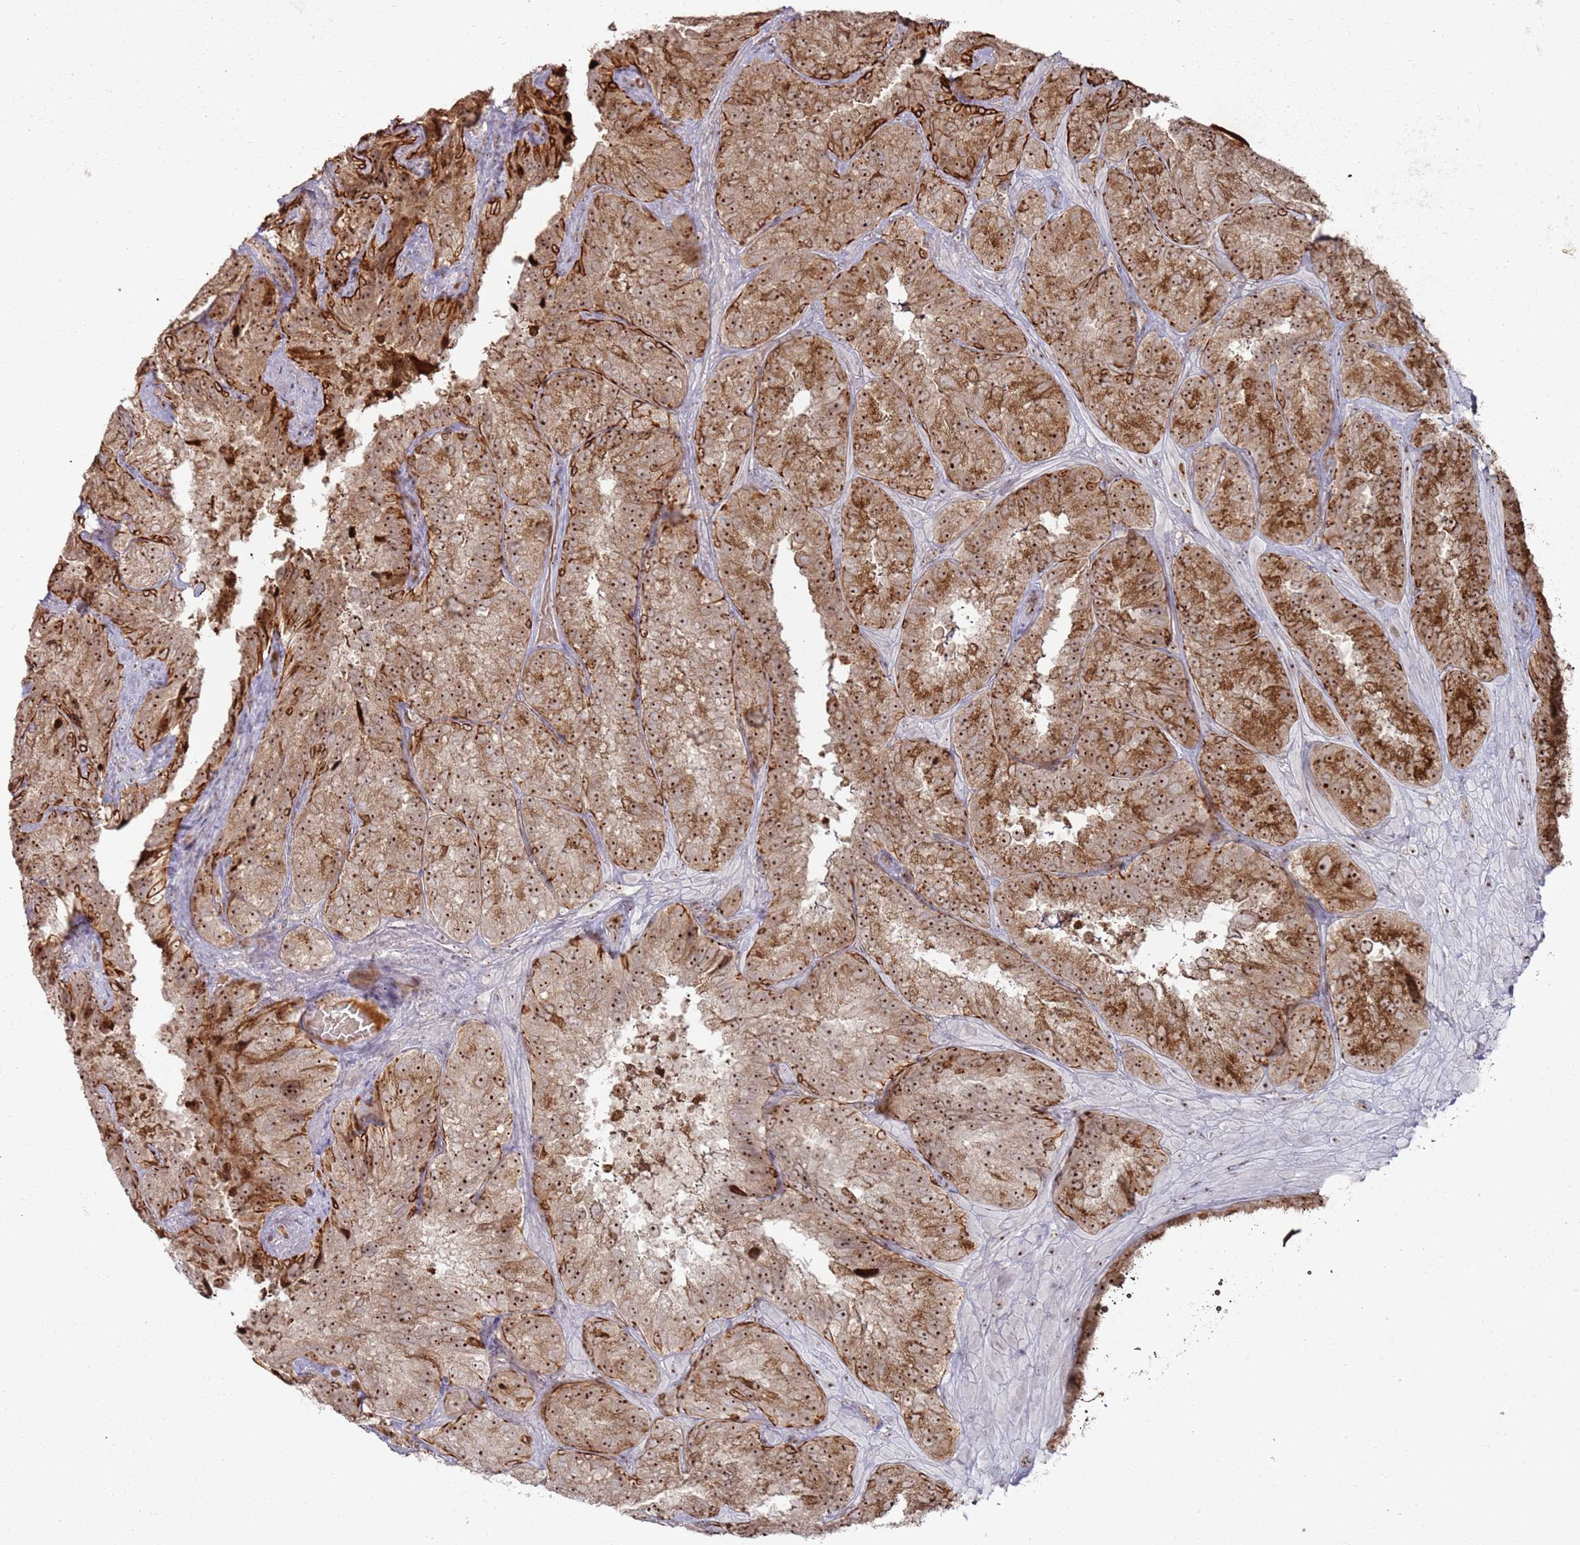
{"staining": {"intensity": "strong", "quantity": ">75%", "location": "cytoplasmic/membranous,nuclear"}, "tissue": "seminal vesicle", "cell_type": "Glandular cells", "image_type": "normal", "snomed": [{"axis": "morphology", "description": "Normal tissue, NOS"}, {"axis": "topography", "description": "Seminal veicle"}], "caption": "Immunohistochemistry (IHC) histopathology image of benign seminal vesicle: seminal vesicle stained using immunohistochemistry (IHC) demonstrates high levels of strong protein expression localized specifically in the cytoplasmic/membranous,nuclear of glandular cells, appearing as a cytoplasmic/membranous,nuclear brown color.", "gene": "UTP11", "patient": {"sex": "male", "age": 58}}